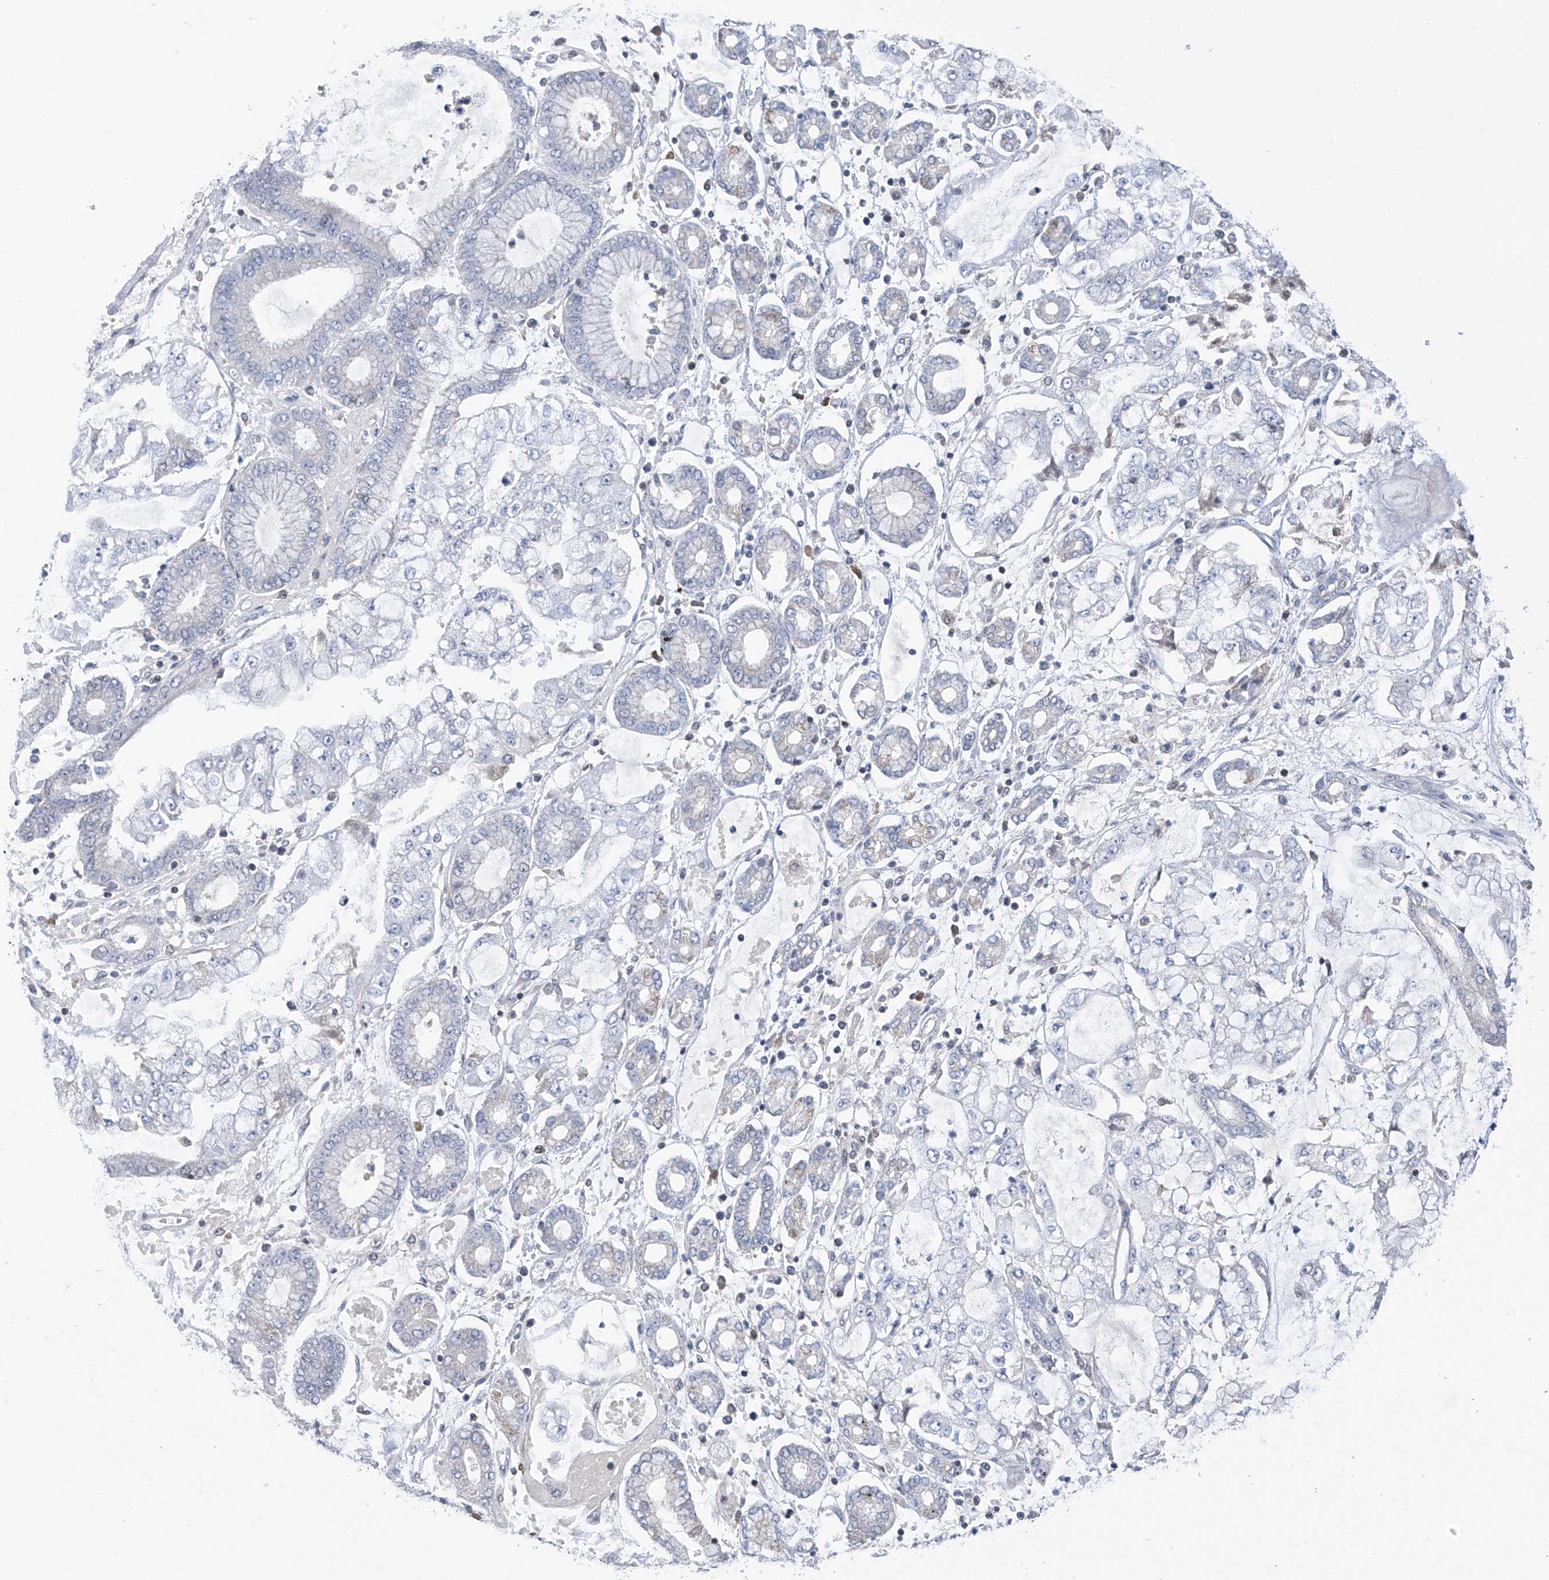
{"staining": {"intensity": "negative", "quantity": "none", "location": "none"}, "tissue": "stomach cancer", "cell_type": "Tumor cells", "image_type": "cancer", "snomed": [{"axis": "morphology", "description": "Adenocarcinoma, NOS"}, {"axis": "topography", "description": "Stomach"}], "caption": "The immunohistochemistry (IHC) image has no significant staining in tumor cells of stomach cancer (adenocarcinoma) tissue.", "gene": "SLCO4A1", "patient": {"sex": "male", "age": 76}}